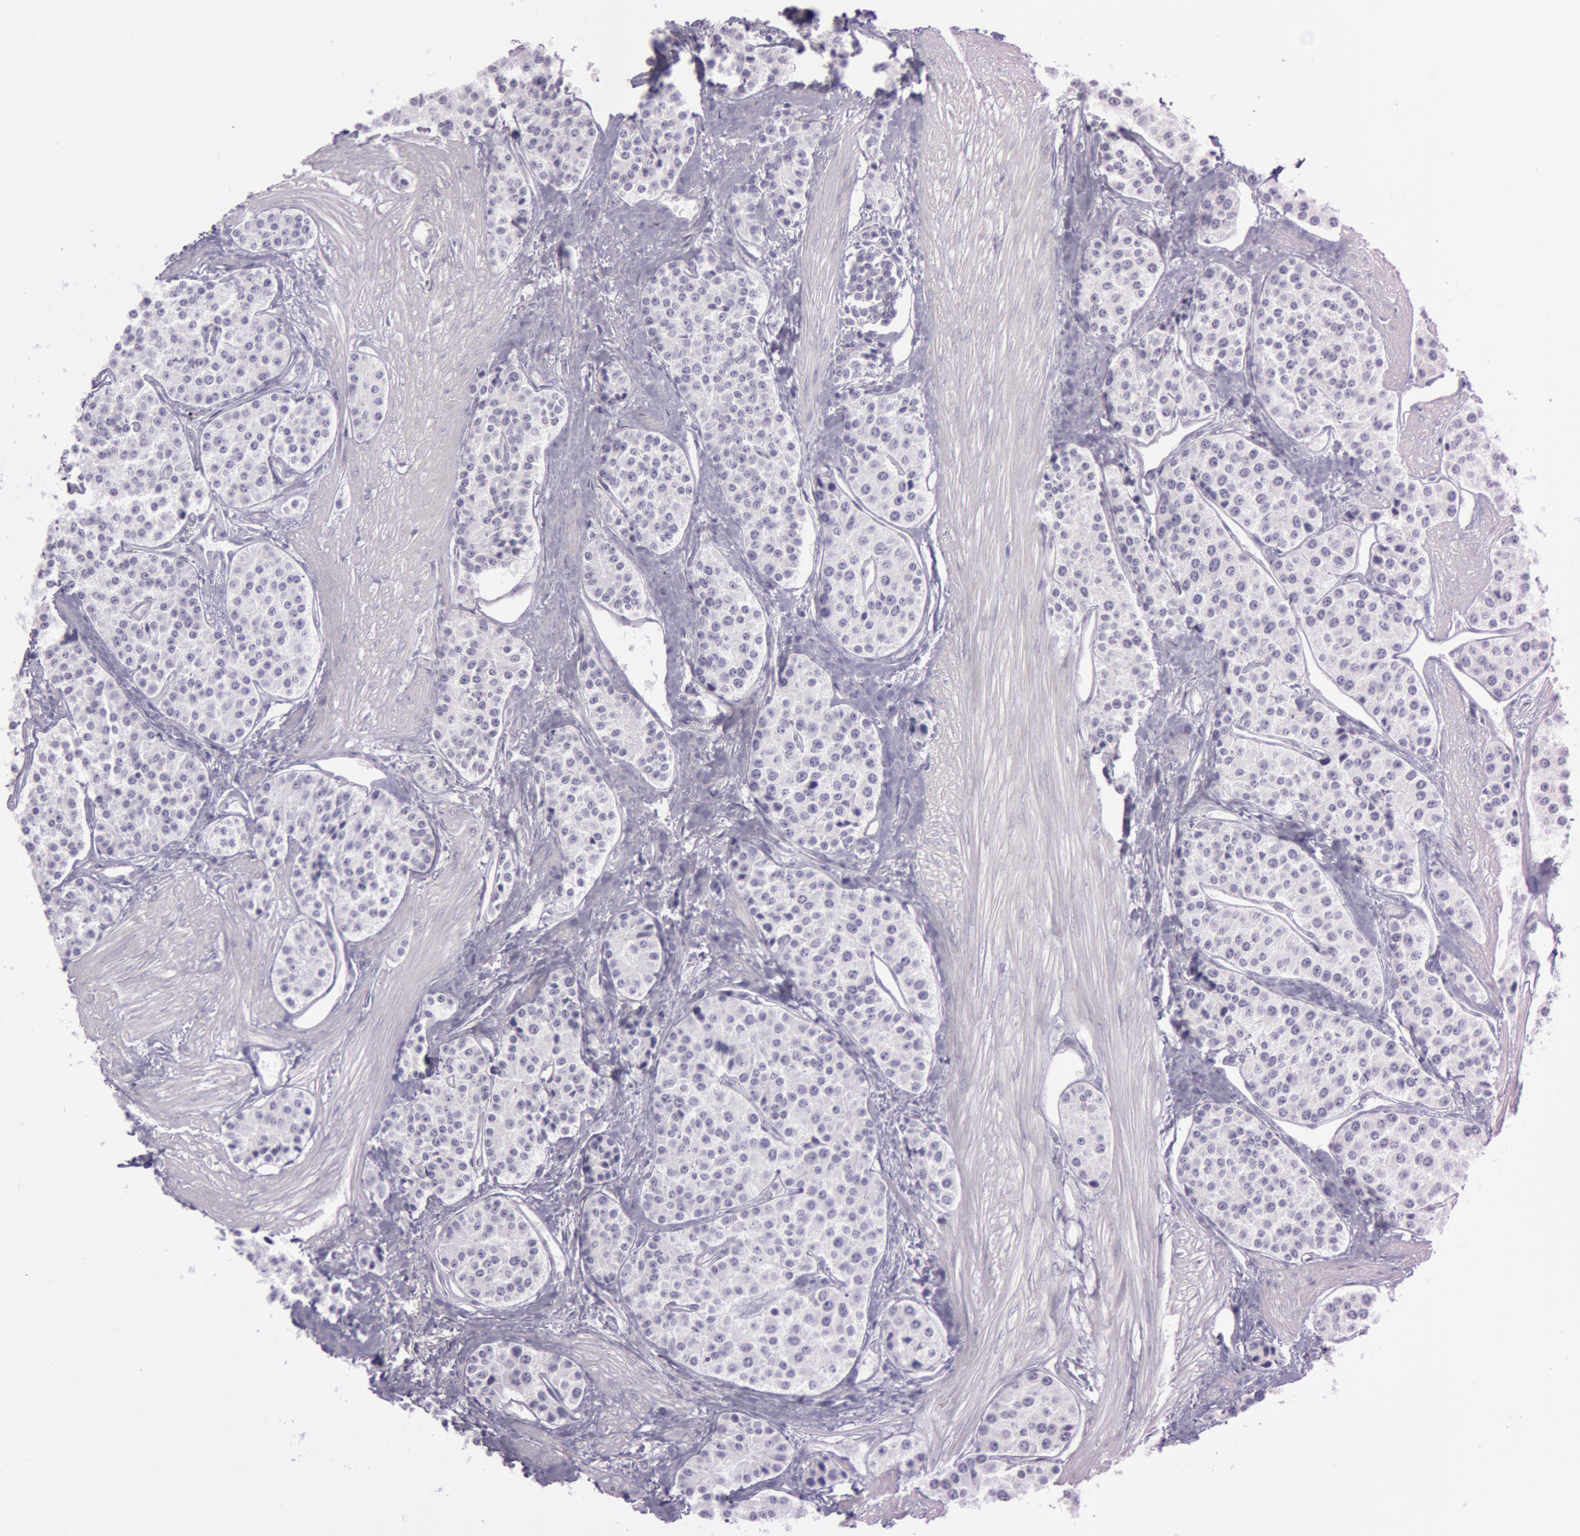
{"staining": {"intensity": "negative", "quantity": "none", "location": "none"}, "tissue": "carcinoid", "cell_type": "Tumor cells", "image_type": "cancer", "snomed": [{"axis": "morphology", "description": "Carcinoid, malignant, NOS"}, {"axis": "topography", "description": "Stomach"}], "caption": "This is an immunohistochemistry photomicrograph of carcinoid. There is no positivity in tumor cells.", "gene": "FOLH1", "patient": {"sex": "female", "age": 76}}